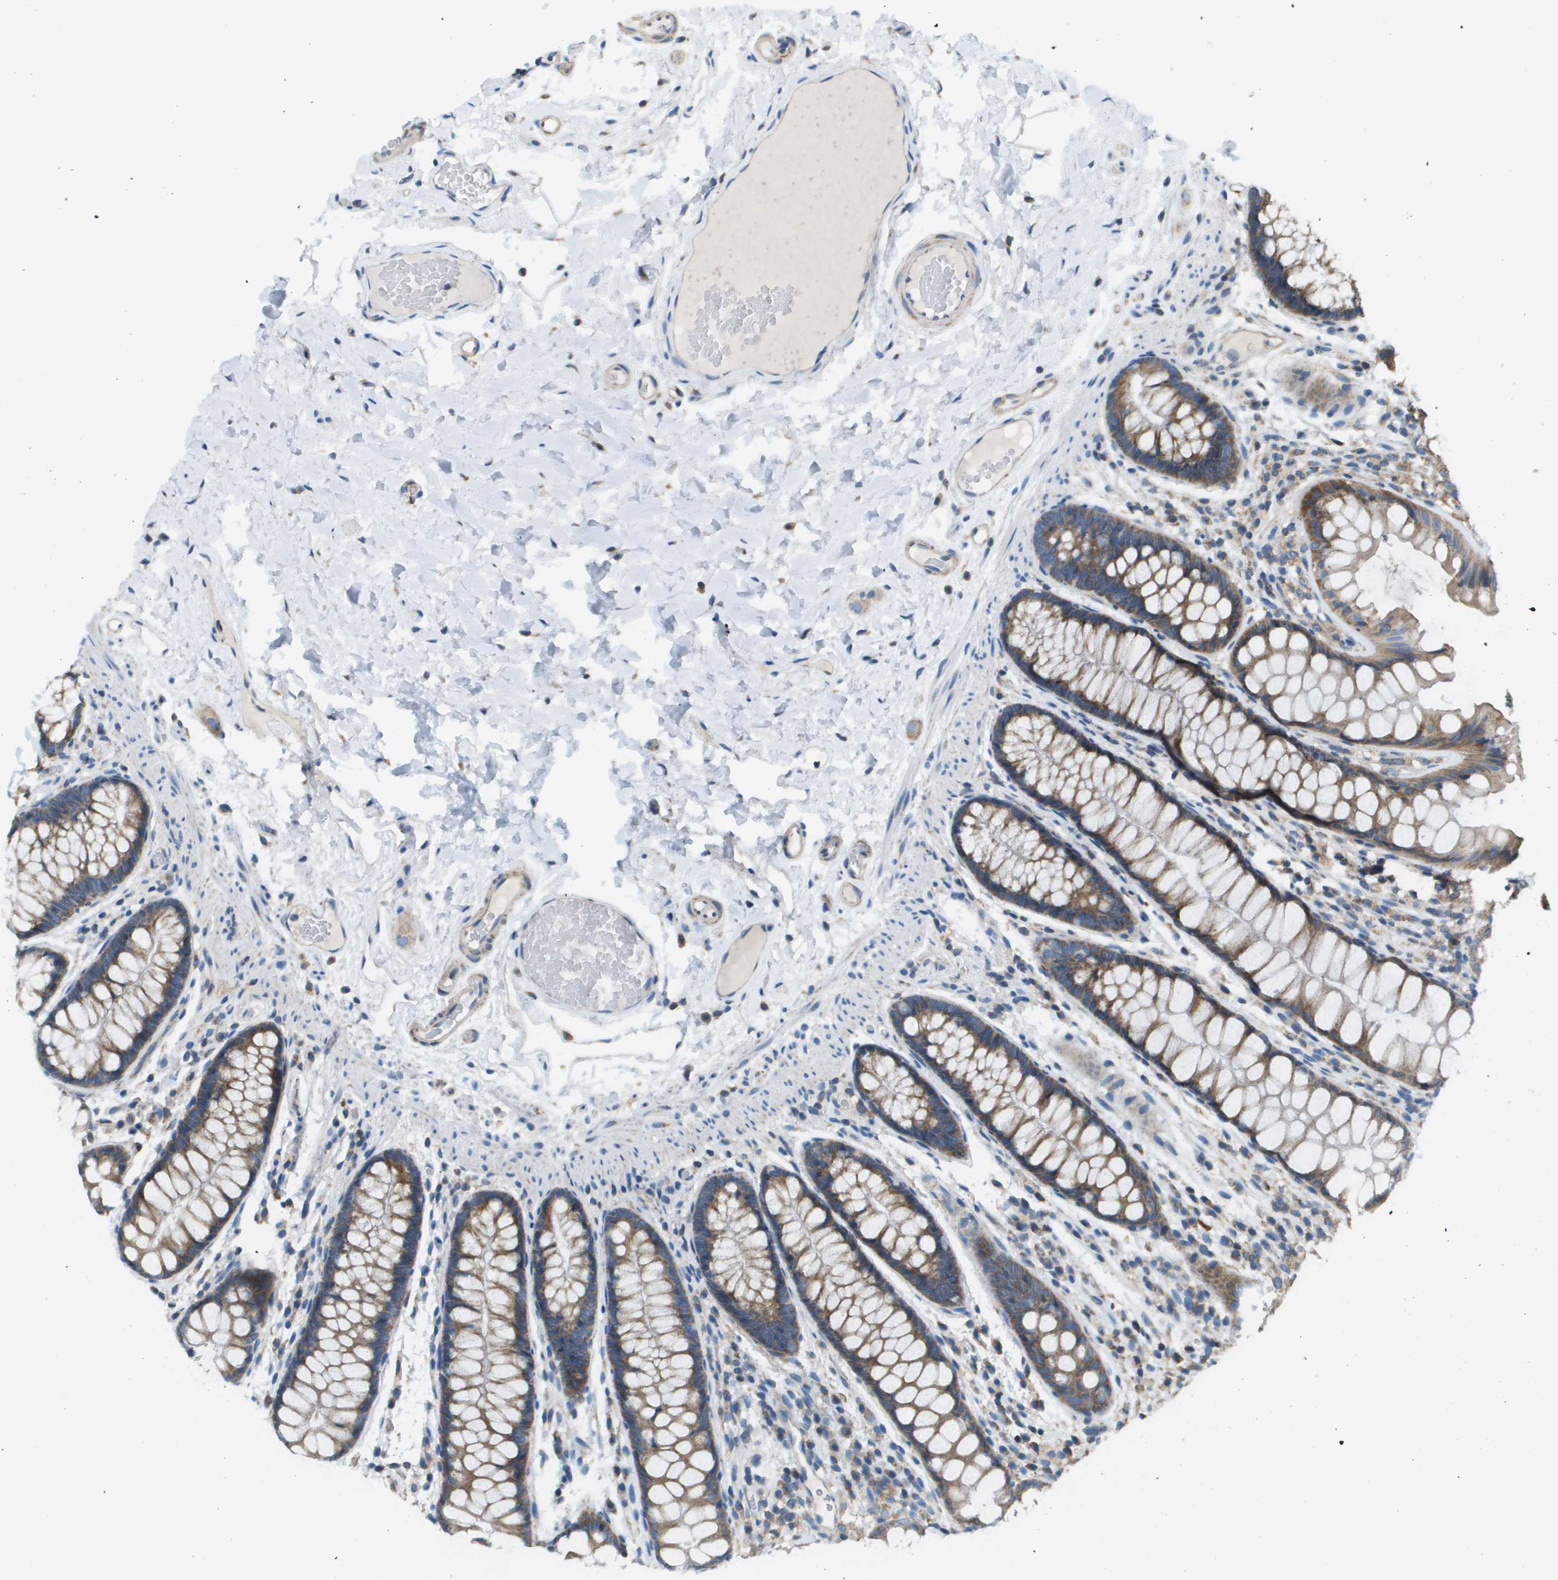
{"staining": {"intensity": "weak", "quantity": ">75%", "location": "cytoplasmic/membranous"}, "tissue": "colon", "cell_type": "Endothelial cells", "image_type": "normal", "snomed": [{"axis": "morphology", "description": "Normal tissue, NOS"}, {"axis": "topography", "description": "Colon"}], "caption": "Weak cytoplasmic/membranous expression is seen in about >75% of endothelial cells in benign colon. (IHC, brightfield microscopy, high magnification).", "gene": "TAOK3", "patient": {"sex": "female", "age": 56}}